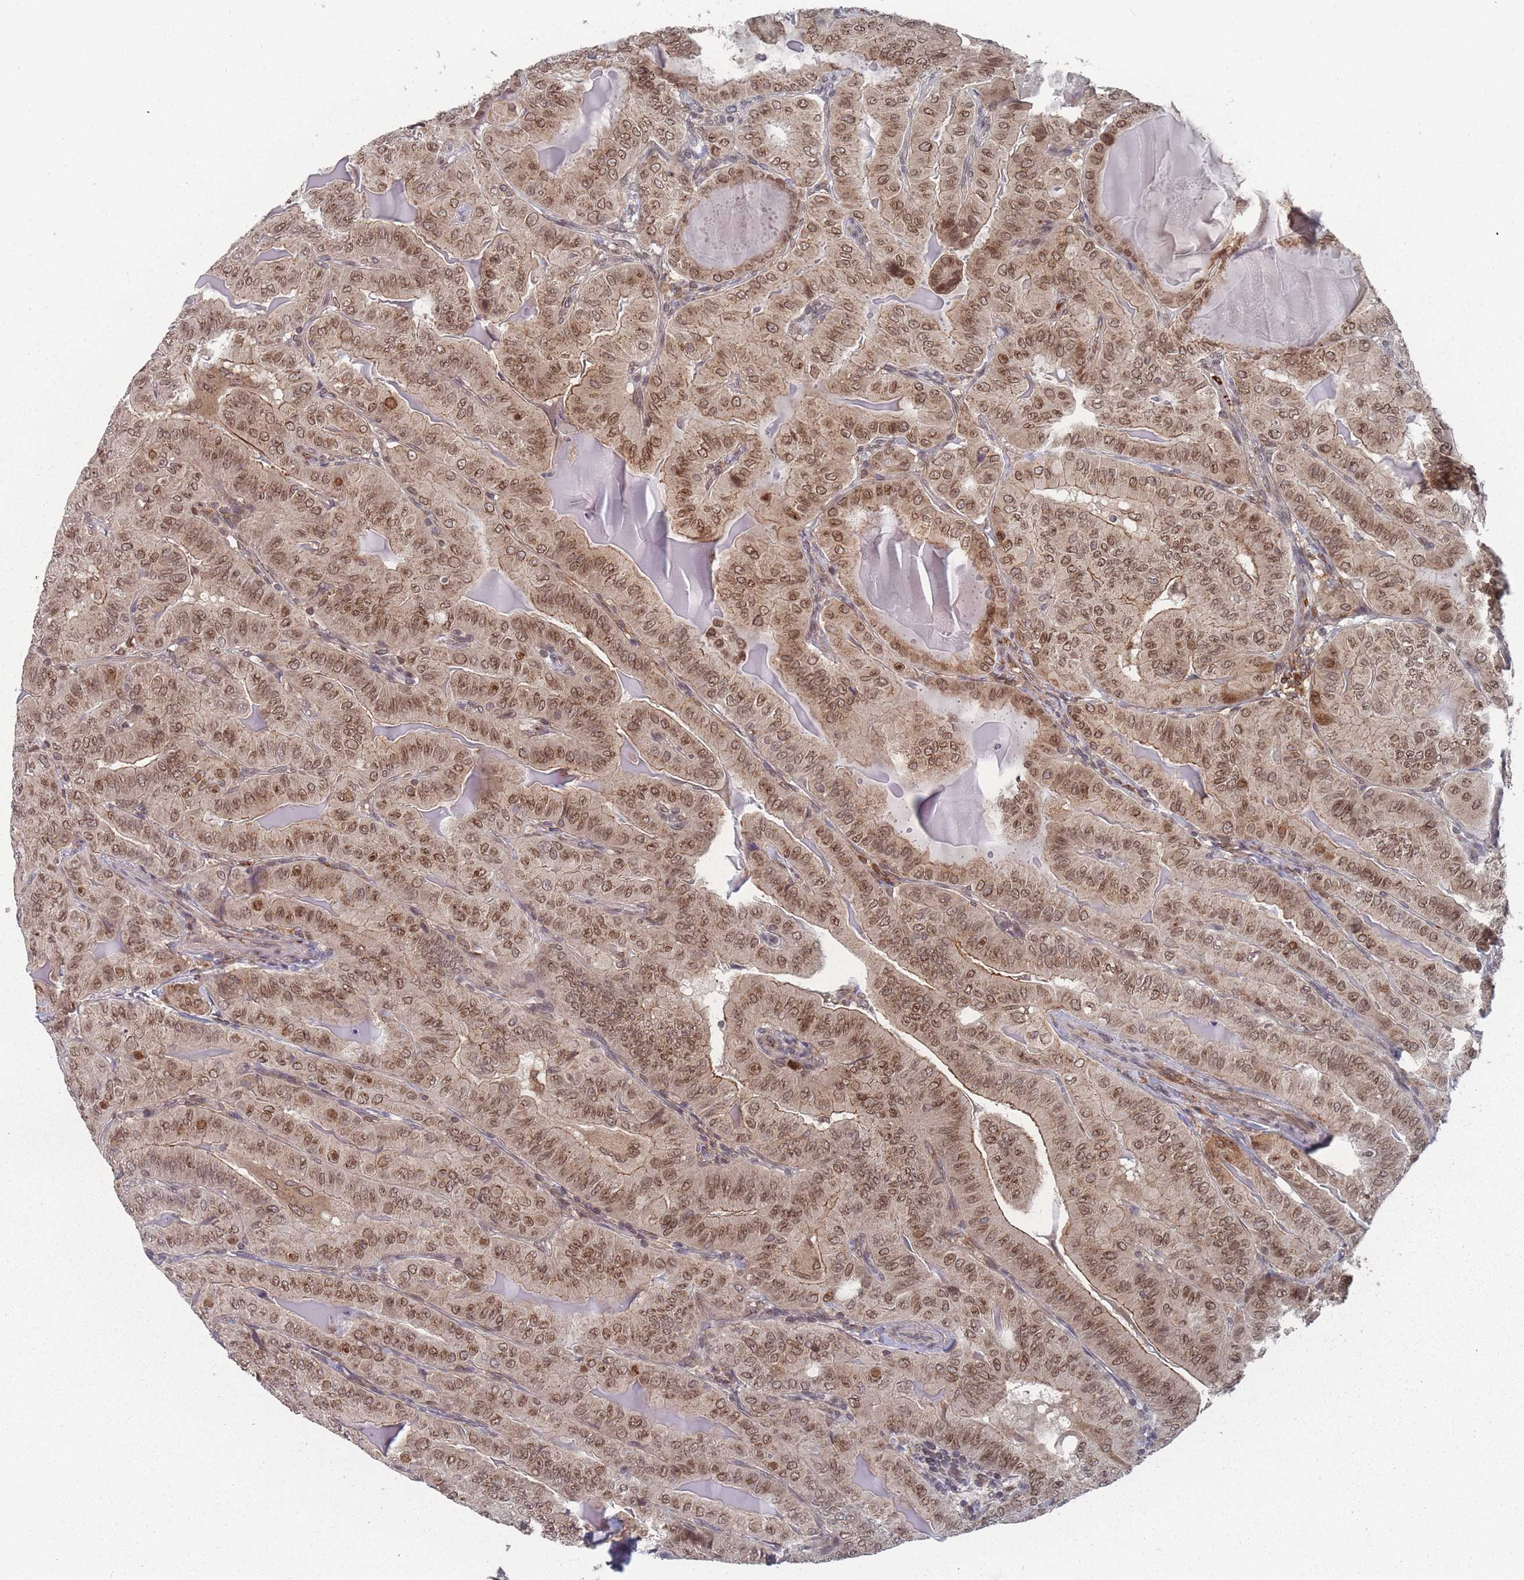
{"staining": {"intensity": "moderate", "quantity": ">75%", "location": "cytoplasmic/membranous,nuclear"}, "tissue": "thyroid cancer", "cell_type": "Tumor cells", "image_type": "cancer", "snomed": [{"axis": "morphology", "description": "Papillary adenocarcinoma, NOS"}, {"axis": "topography", "description": "Thyroid gland"}], "caption": "A brown stain highlights moderate cytoplasmic/membranous and nuclear positivity of a protein in human thyroid papillary adenocarcinoma tumor cells. (Brightfield microscopy of DAB IHC at high magnification).", "gene": "TBC1D25", "patient": {"sex": "female", "age": 68}}